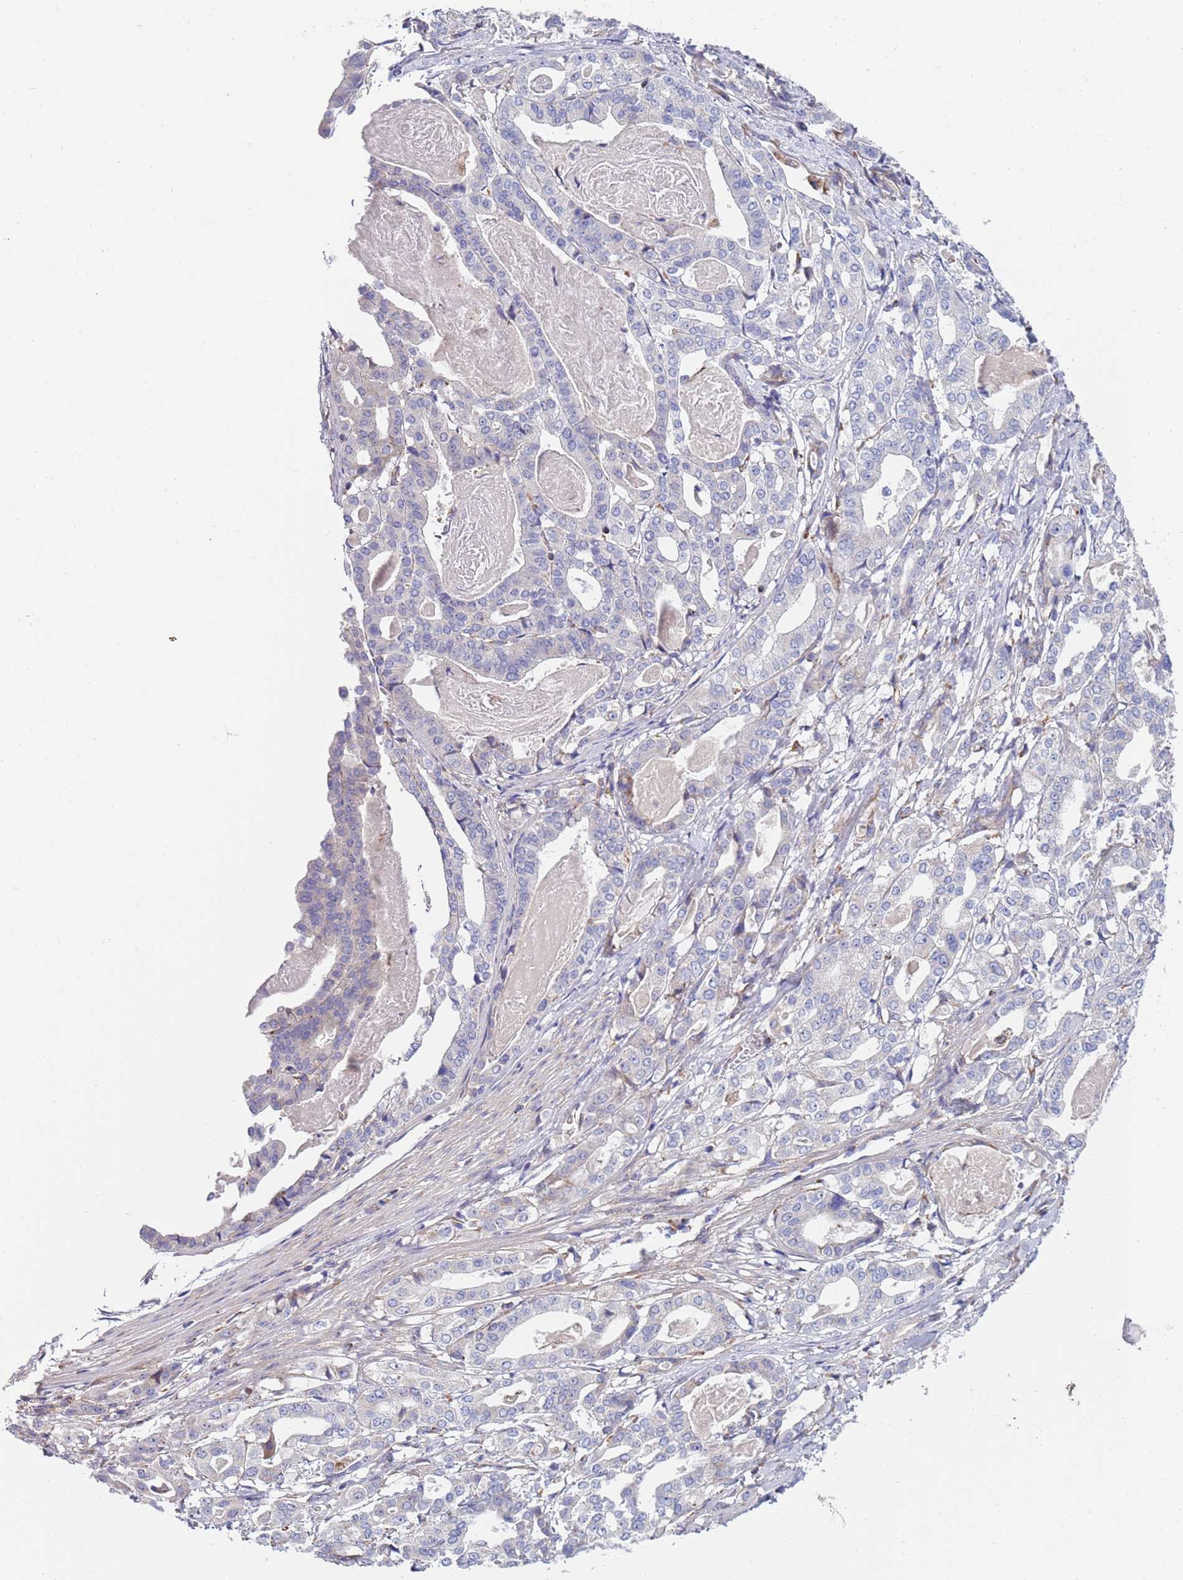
{"staining": {"intensity": "negative", "quantity": "none", "location": "none"}, "tissue": "stomach cancer", "cell_type": "Tumor cells", "image_type": "cancer", "snomed": [{"axis": "morphology", "description": "Adenocarcinoma, NOS"}, {"axis": "topography", "description": "Stomach"}], "caption": "DAB (3,3'-diaminobenzidine) immunohistochemical staining of stomach cancer demonstrates no significant positivity in tumor cells. (DAB immunohistochemistry (IHC) visualized using brightfield microscopy, high magnification).", "gene": "PWWP3A", "patient": {"sex": "male", "age": 48}}